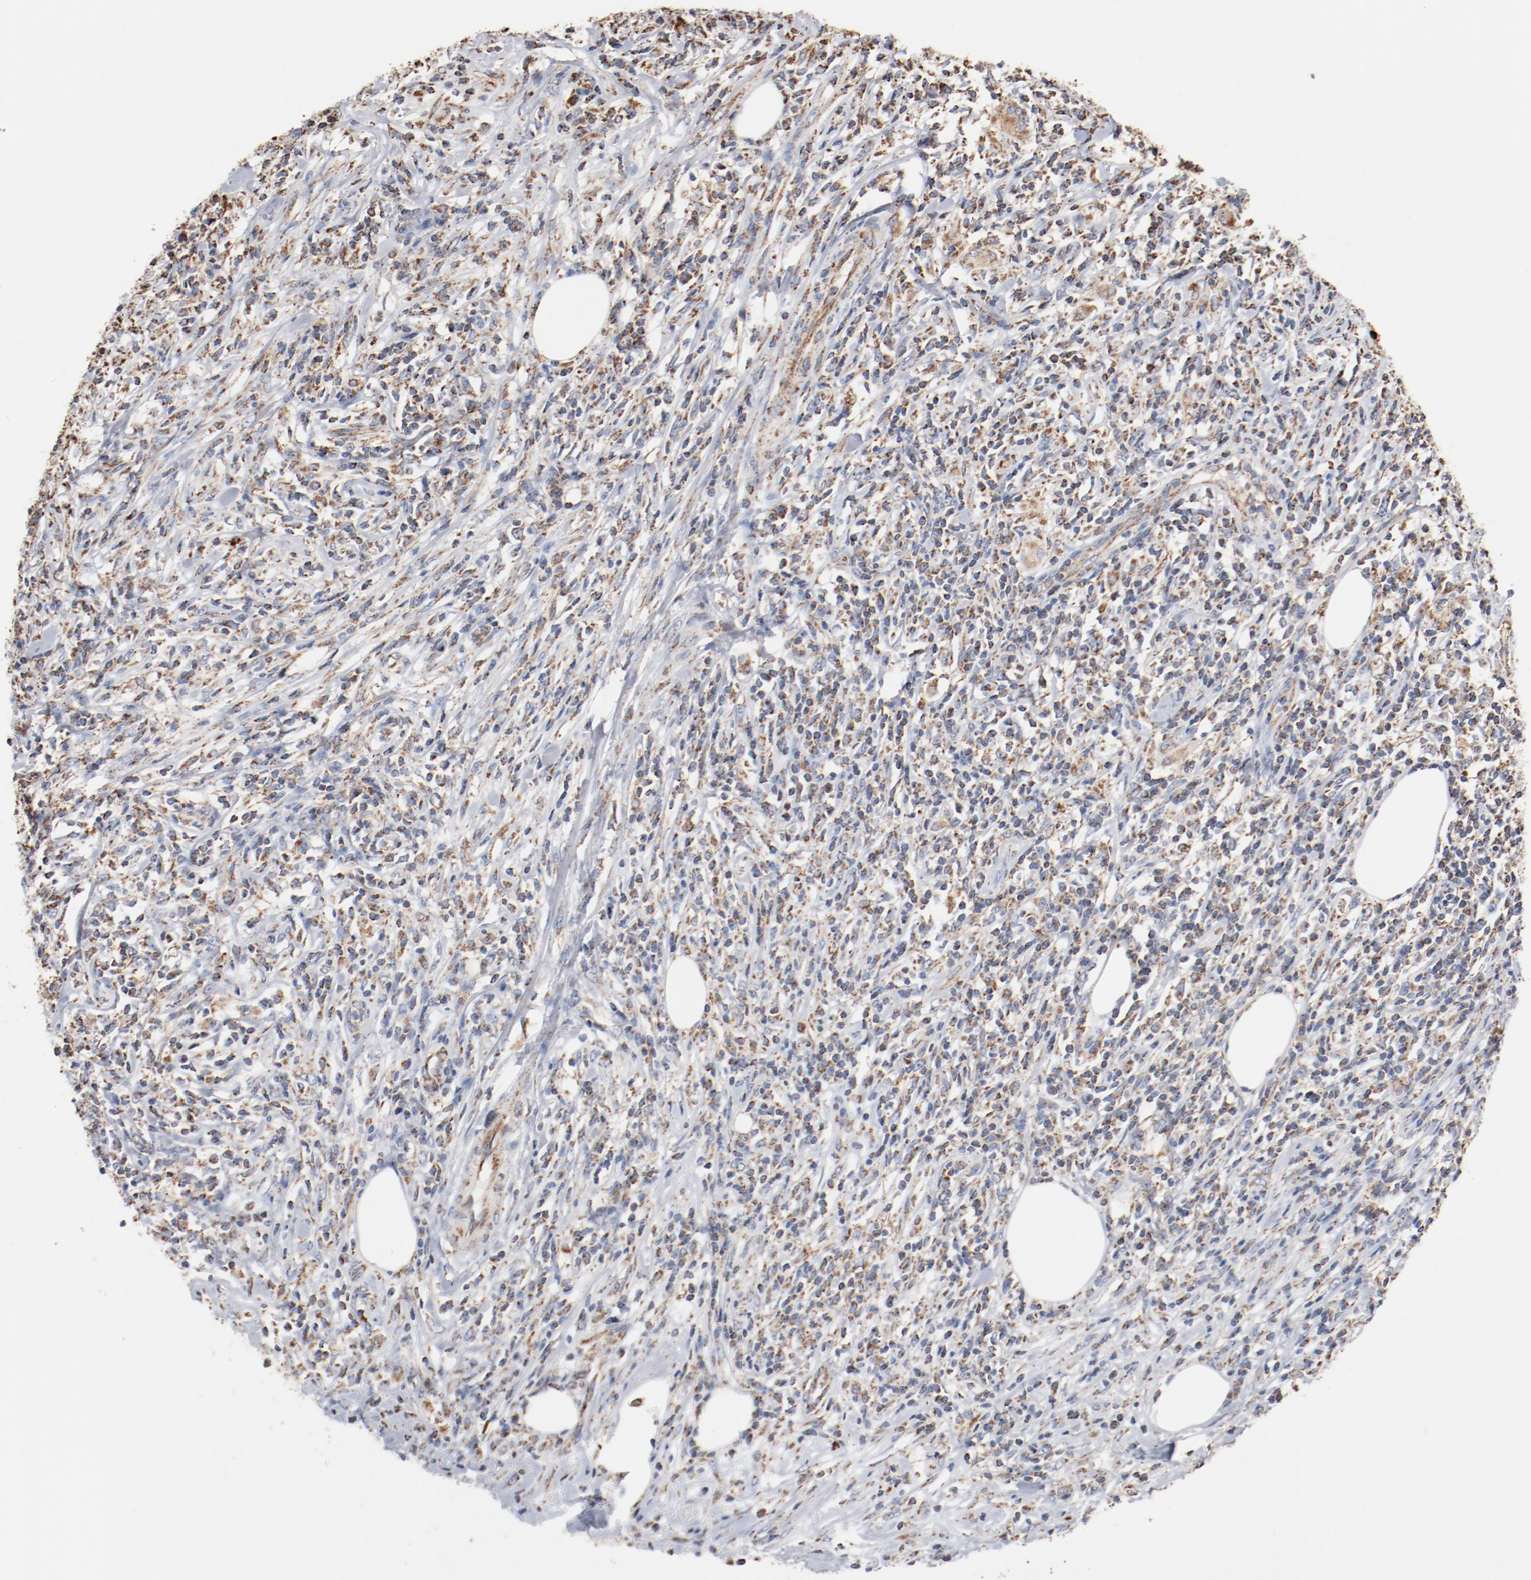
{"staining": {"intensity": "moderate", "quantity": ">75%", "location": "cytoplasmic/membranous"}, "tissue": "lymphoma", "cell_type": "Tumor cells", "image_type": "cancer", "snomed": [{"axis": "morphology", "description": "Malignant lymphoma, non-Hodgkin's type, High grade"}, {"axis": "topography", "description": "Lymph node"}], "caption": "Immunohistochemical staining of high-grade malignant lymphoma, non-Hodgkin's type displays medium levels of moderate cytoplasmic/membranous protein expression in approximately >75% of tumor cells.", "gene": "NDUFS4", "patient": {"sex": "female", "age": 84}}